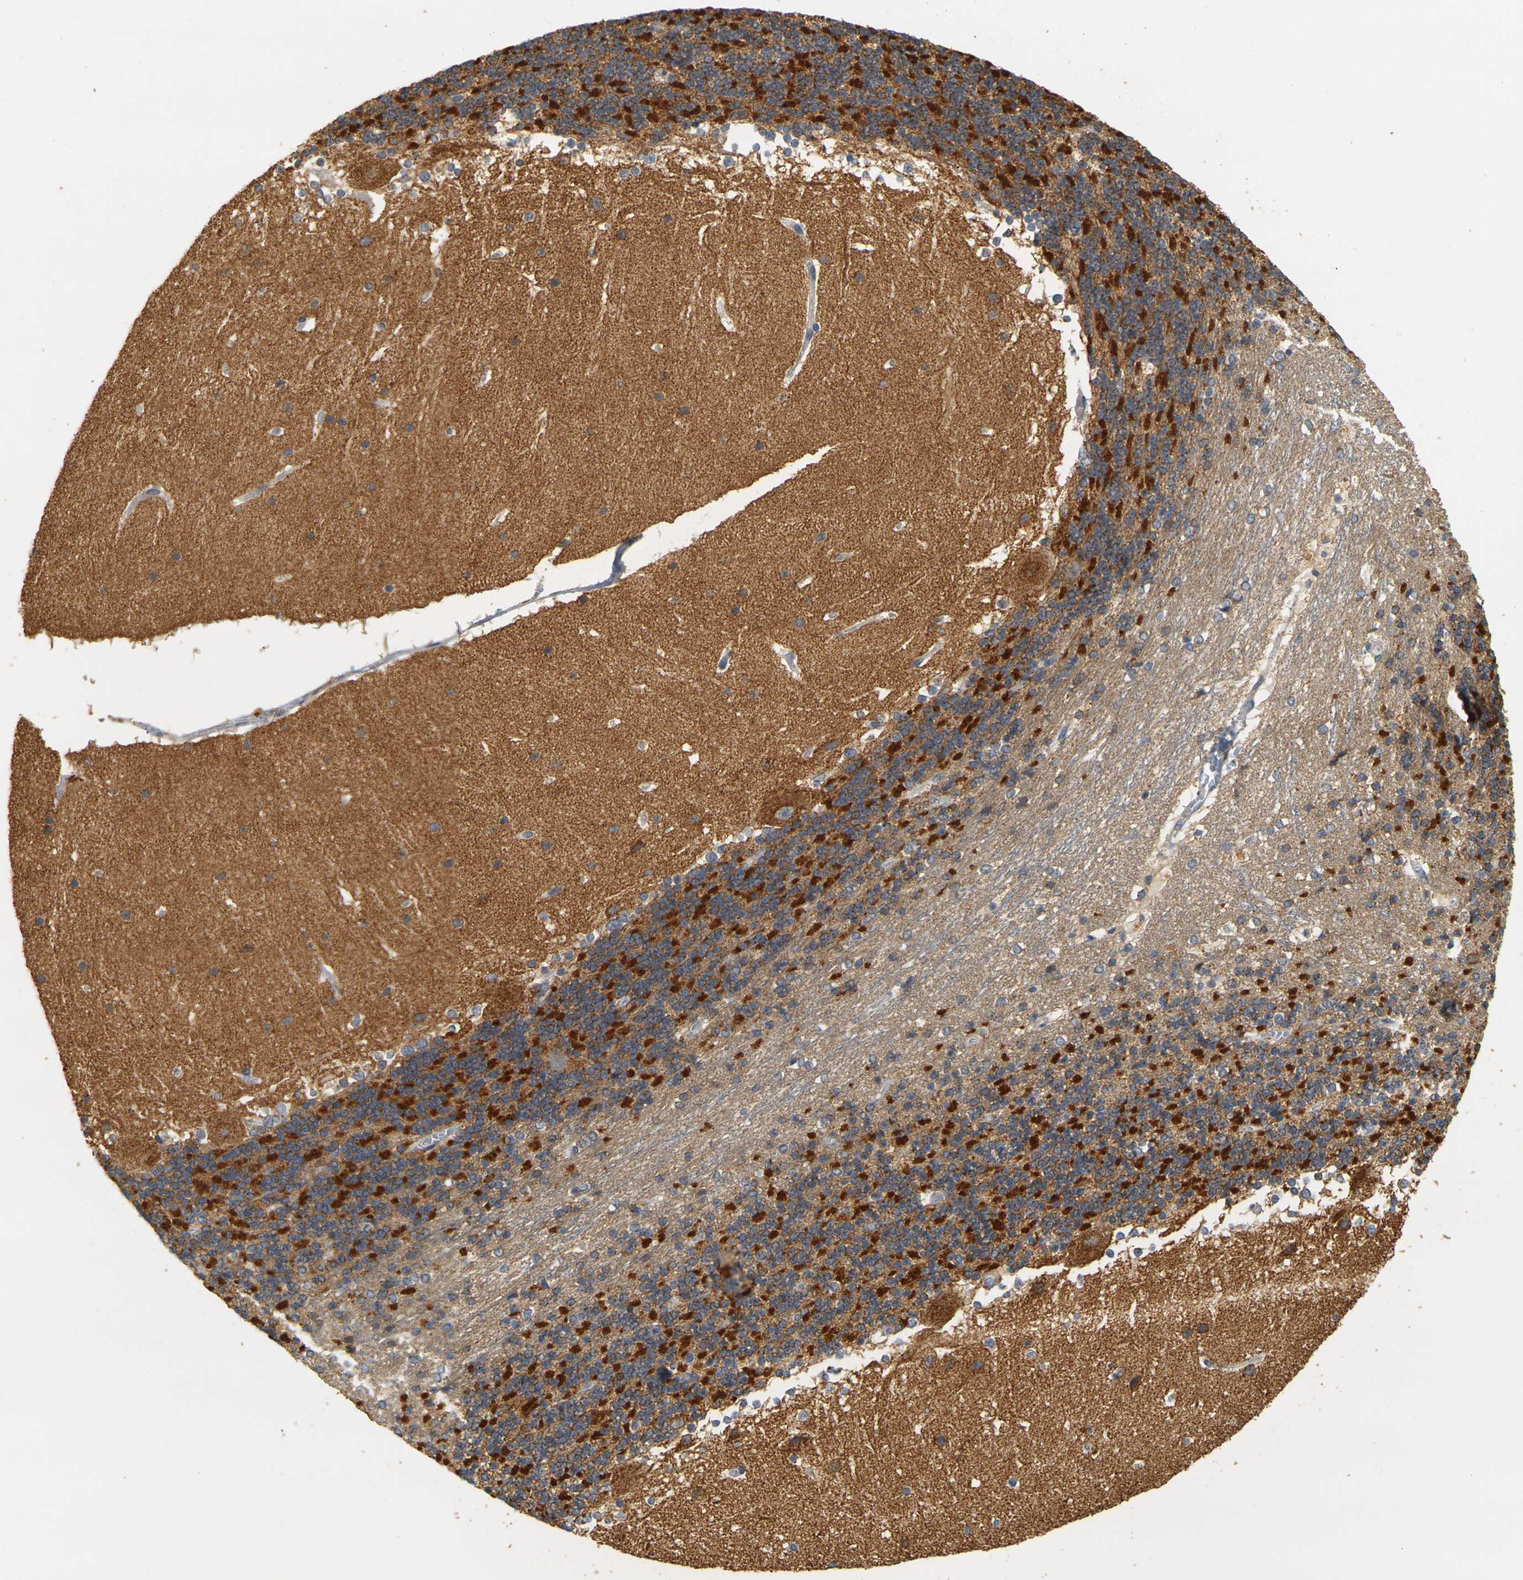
{"staining": {"intensity": "strong", "quantity": ">75%", "location": "cytoplasmic/membranous"}, "tissue": "cerebellum", "cell_type": "Cells in granular layer", "image_type": "normal", "snomed": [{"axis": "morphology", "description": "Normal tissue, NOS"}, {"axis": "topography", "description": "Cerebellum"}], "caption": "The micrograph shows a brown stain indicating the presence of a protein in the cytoplasmic/membranous of cells in granular layer in cerebellum. (DAB (3,3'-diaminobenzidine) = brown stain, brightfield microscopy at high magnification).", "gene": "GDAP1", "patient": {"sex": "female", "age": 19}}